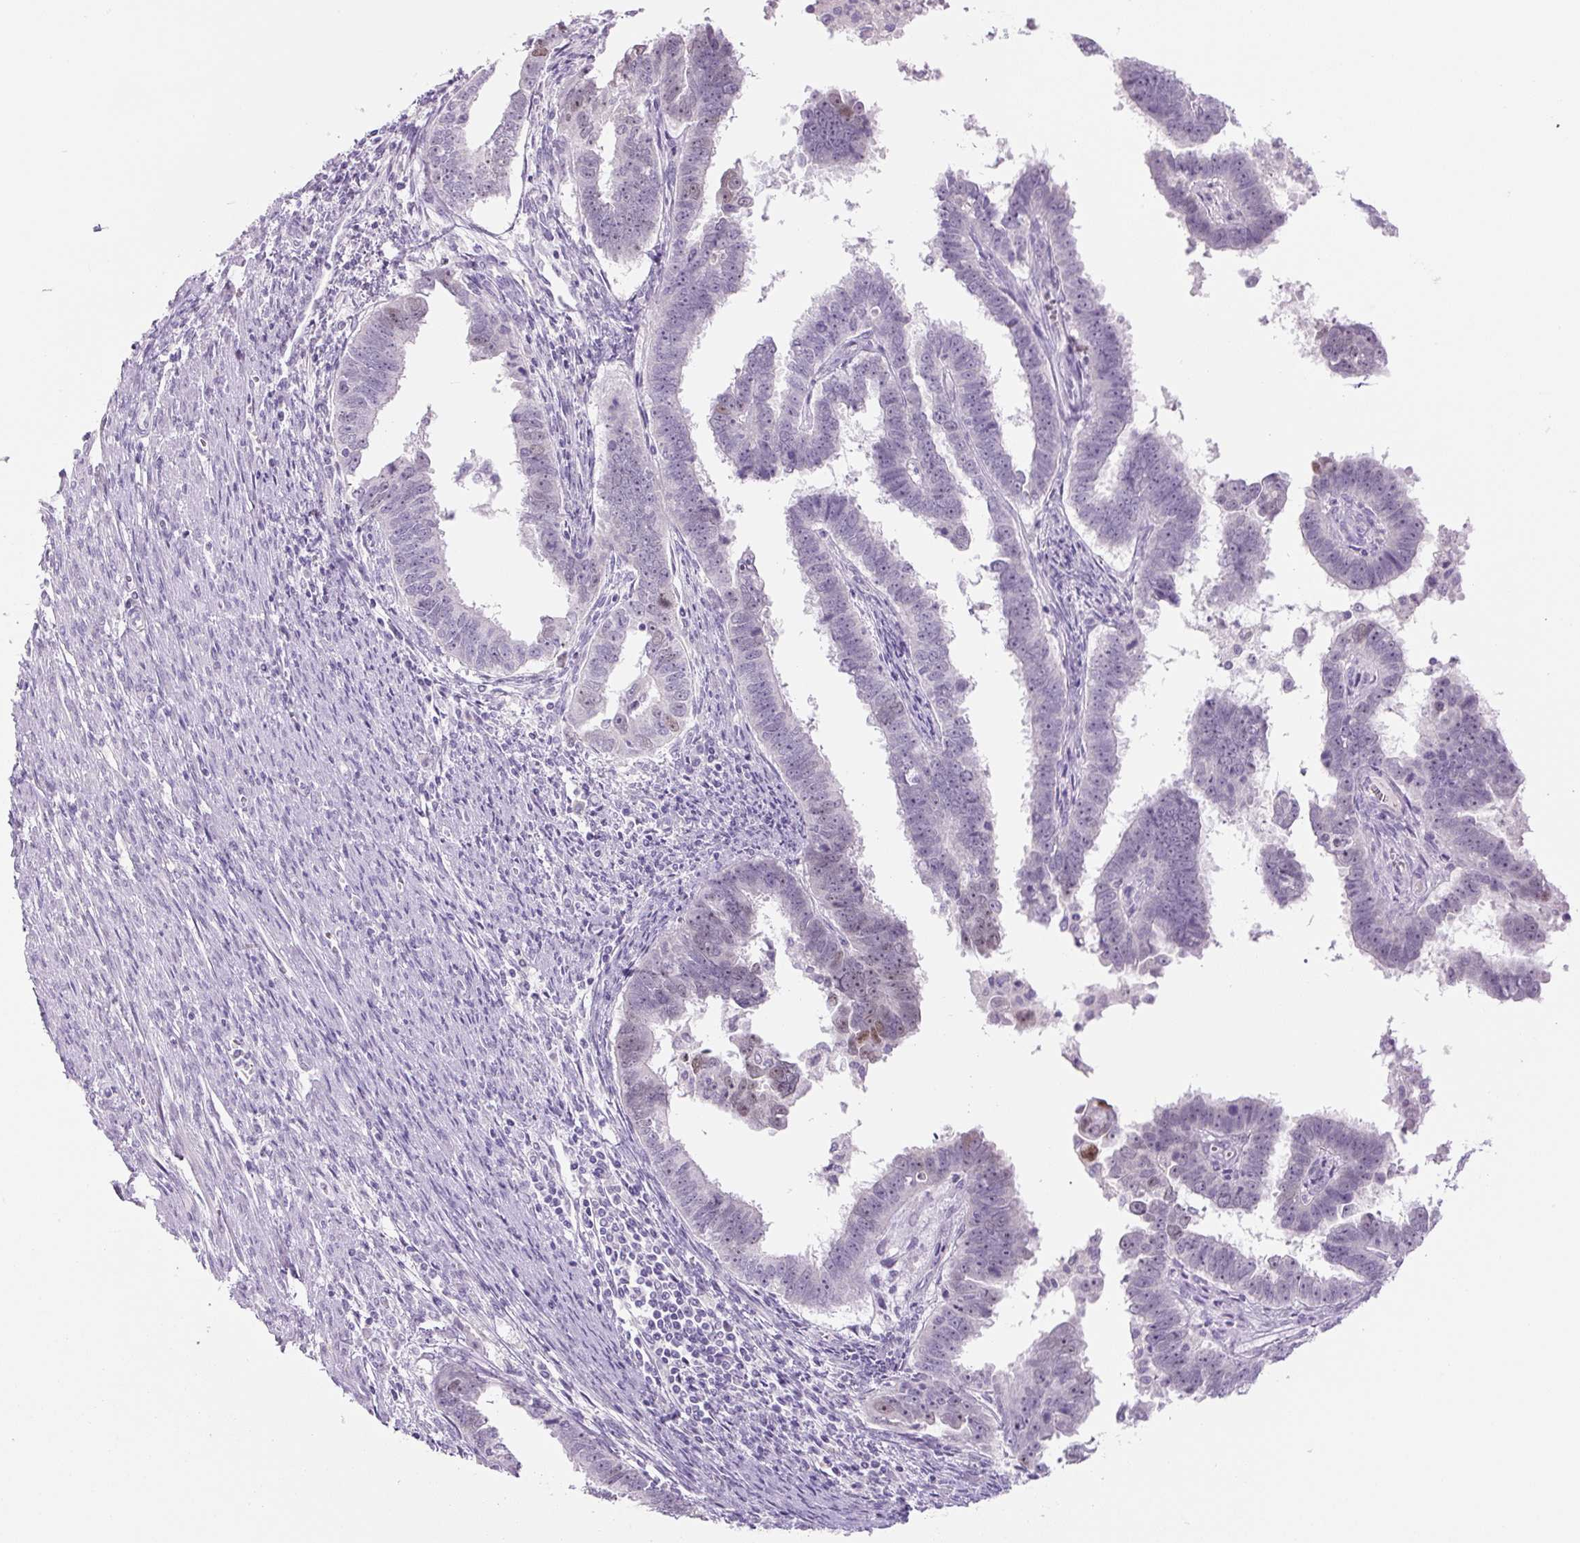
{"staining": {"intensity": "moderate", "quantity": "<25%", "location": "nuclear"}, "tissue": "endometrial cancer", "cell_type": "Tumor cells", "image_type": "cancer", "snomed": [{"axis": "morphology", "description": "Adenocarcinoma, NOS"}, {"axis": "topography", "description": "Endometrium"}], "caption": "Endometrial cancer was stained to show a protein in brown. There is low levels of moderate nuclear staining in about <25% of tumor cells.", "gene": "SIX1", "patient": {"sex": "female", "age": 75}}